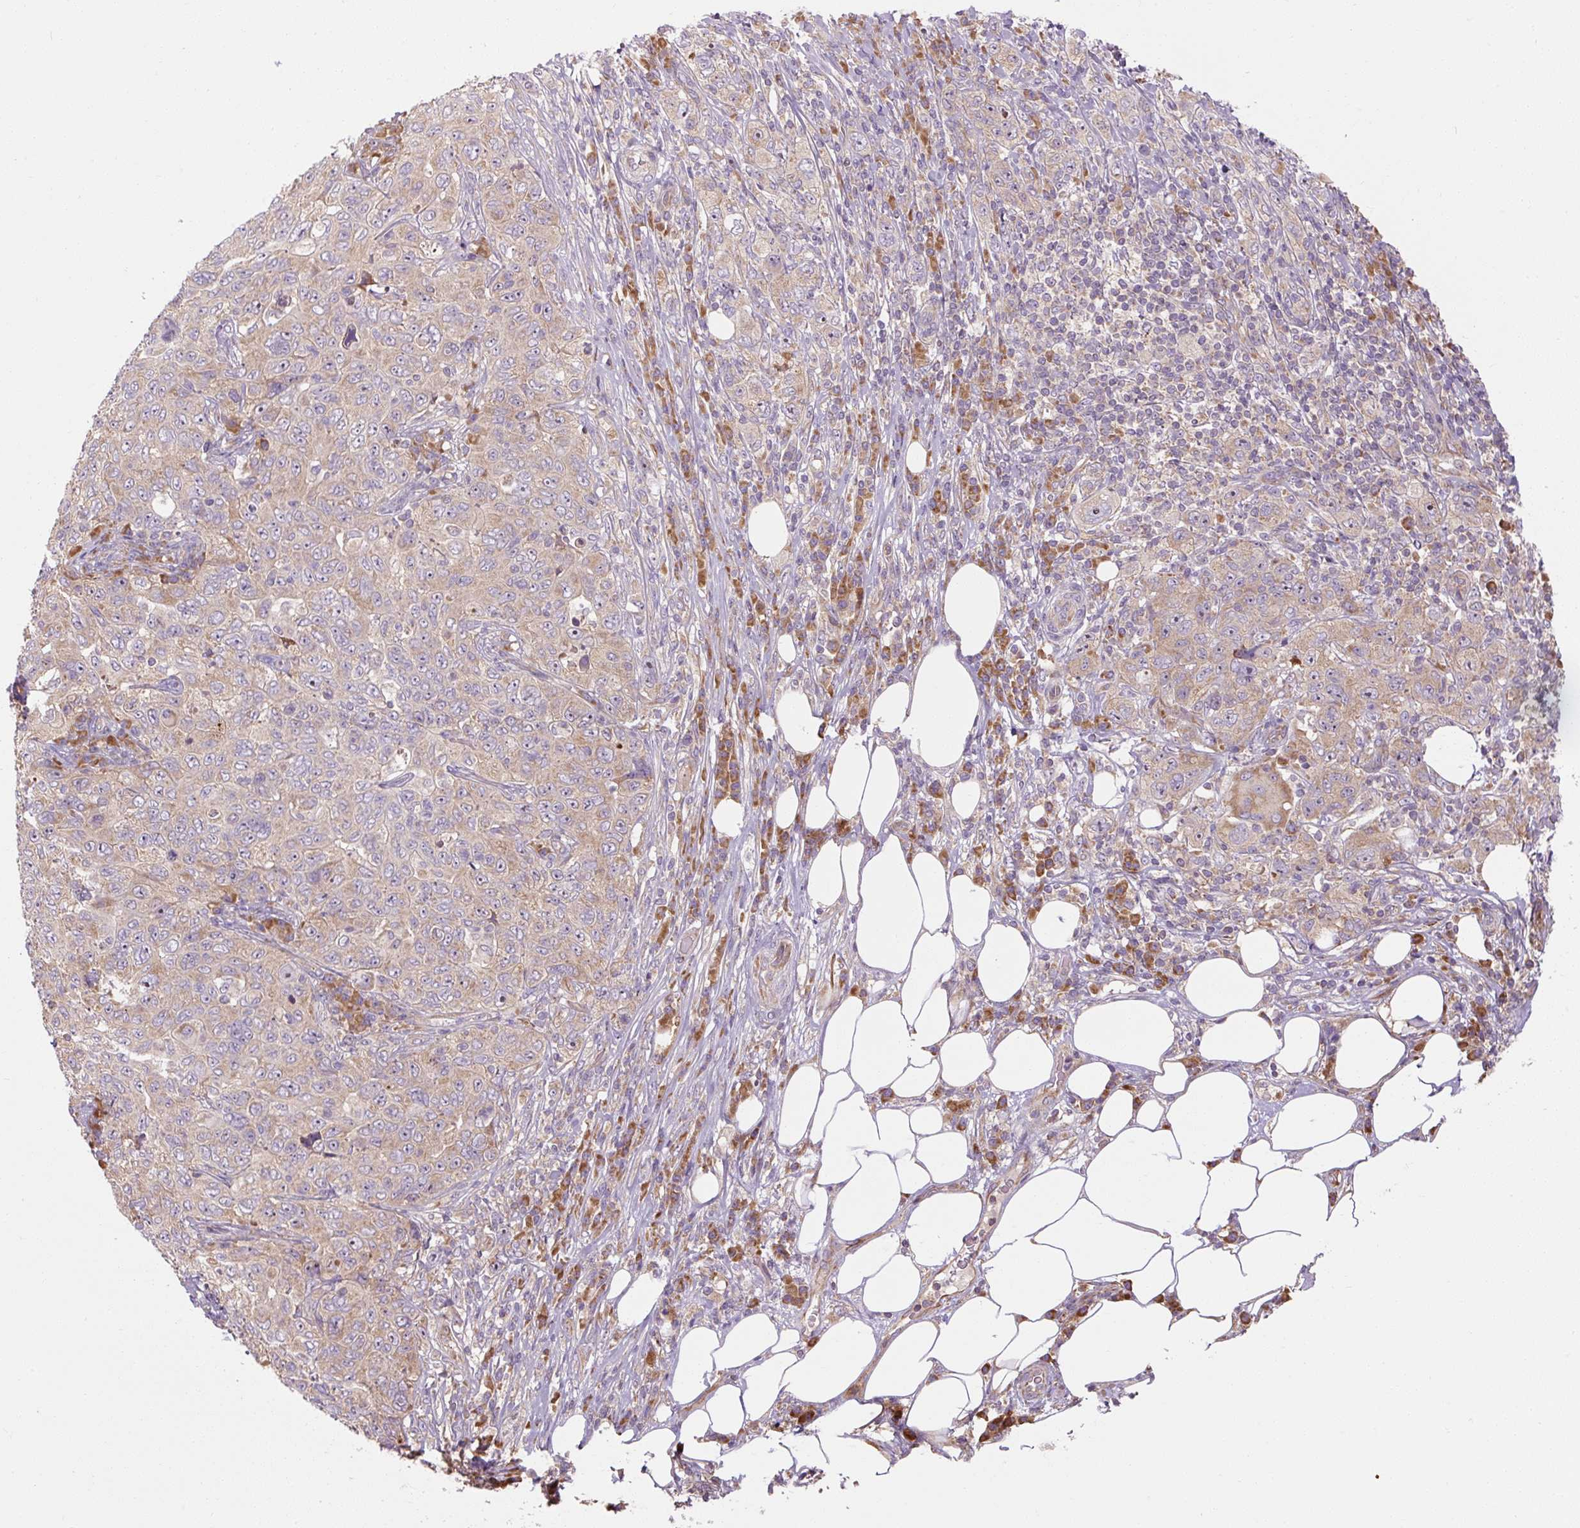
{"staining": {"intensity": "weak", "quantity": "<25%", "location": "cytoplasmic/membranous"}, "tissue": "pancreatic cancer", "cell_type": "Tumor cells", "image_type": "cancer", "snomed": [{"axis": "morphology", "description": "Adenocarcinoma, NOS"}, {"axis": "topography", "description": "Pancreas"}], "caption": "The histopathology image shows no staining of tumor cells in adenocarcinoma (pancreatic).", "gene": "PRSS48", "patient": {"sex": "male", "age": 68}}